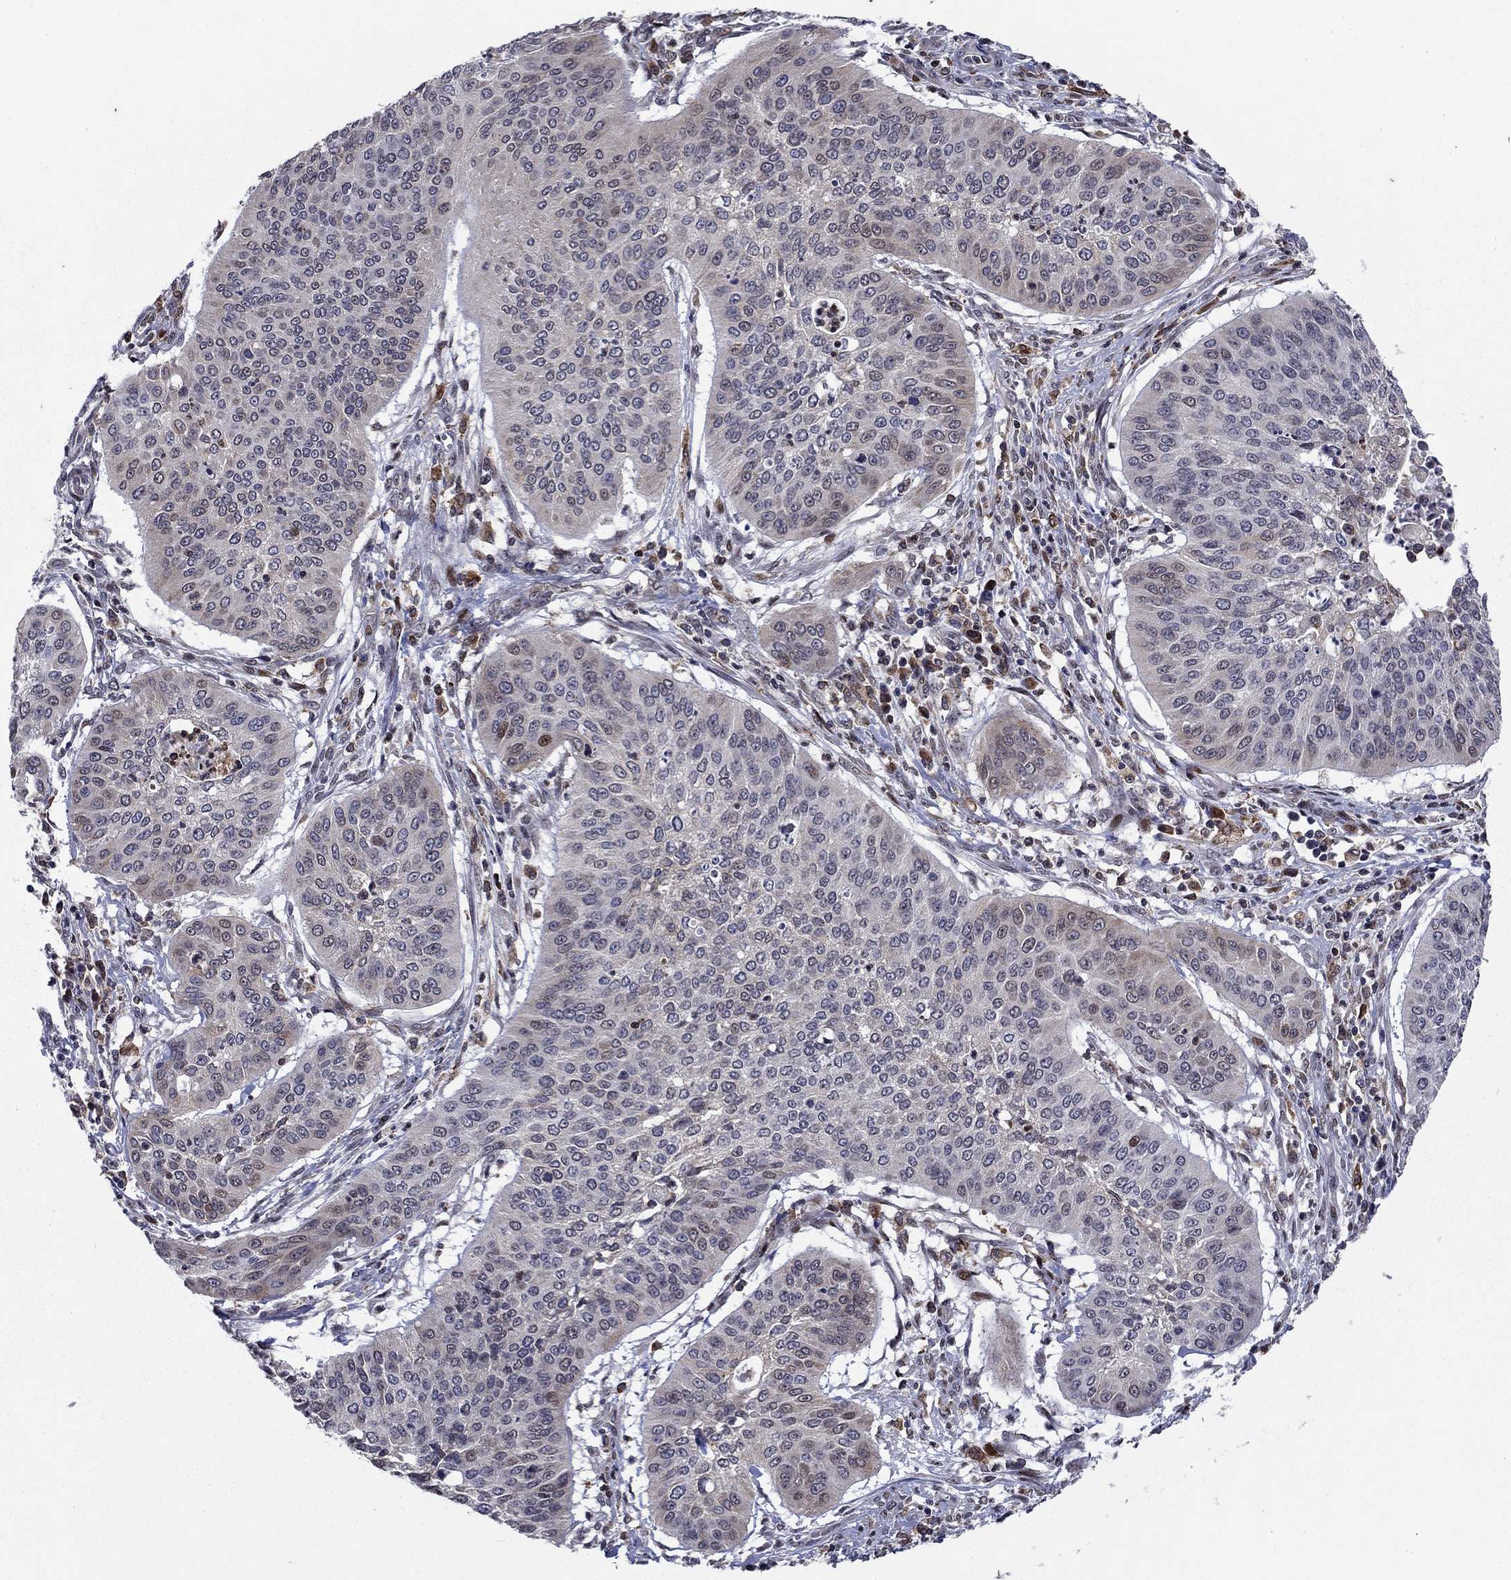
{"staining": {"intensity": "weak", "quantity": "<25%", "location": "cytoplasmic/membranous"}, "tissue": "cervical cancer", "cell_type": "Tumor cells", "image_type": "cancer", "snomed": [{"axis": "morphology", "description": "Normal tissue, NOS"}, {"axis": "morphology", "description": "Squamous cell carcinoma, NOS"}, {"axis": "topography", "description": "Cervix"}], "caption": "The photomicrograph exhibits no staining of tumor cells in squamous cell carcinoma (cervical).", "gene": "DHRS7", "patient": {"sex": "female", "age": 39}}